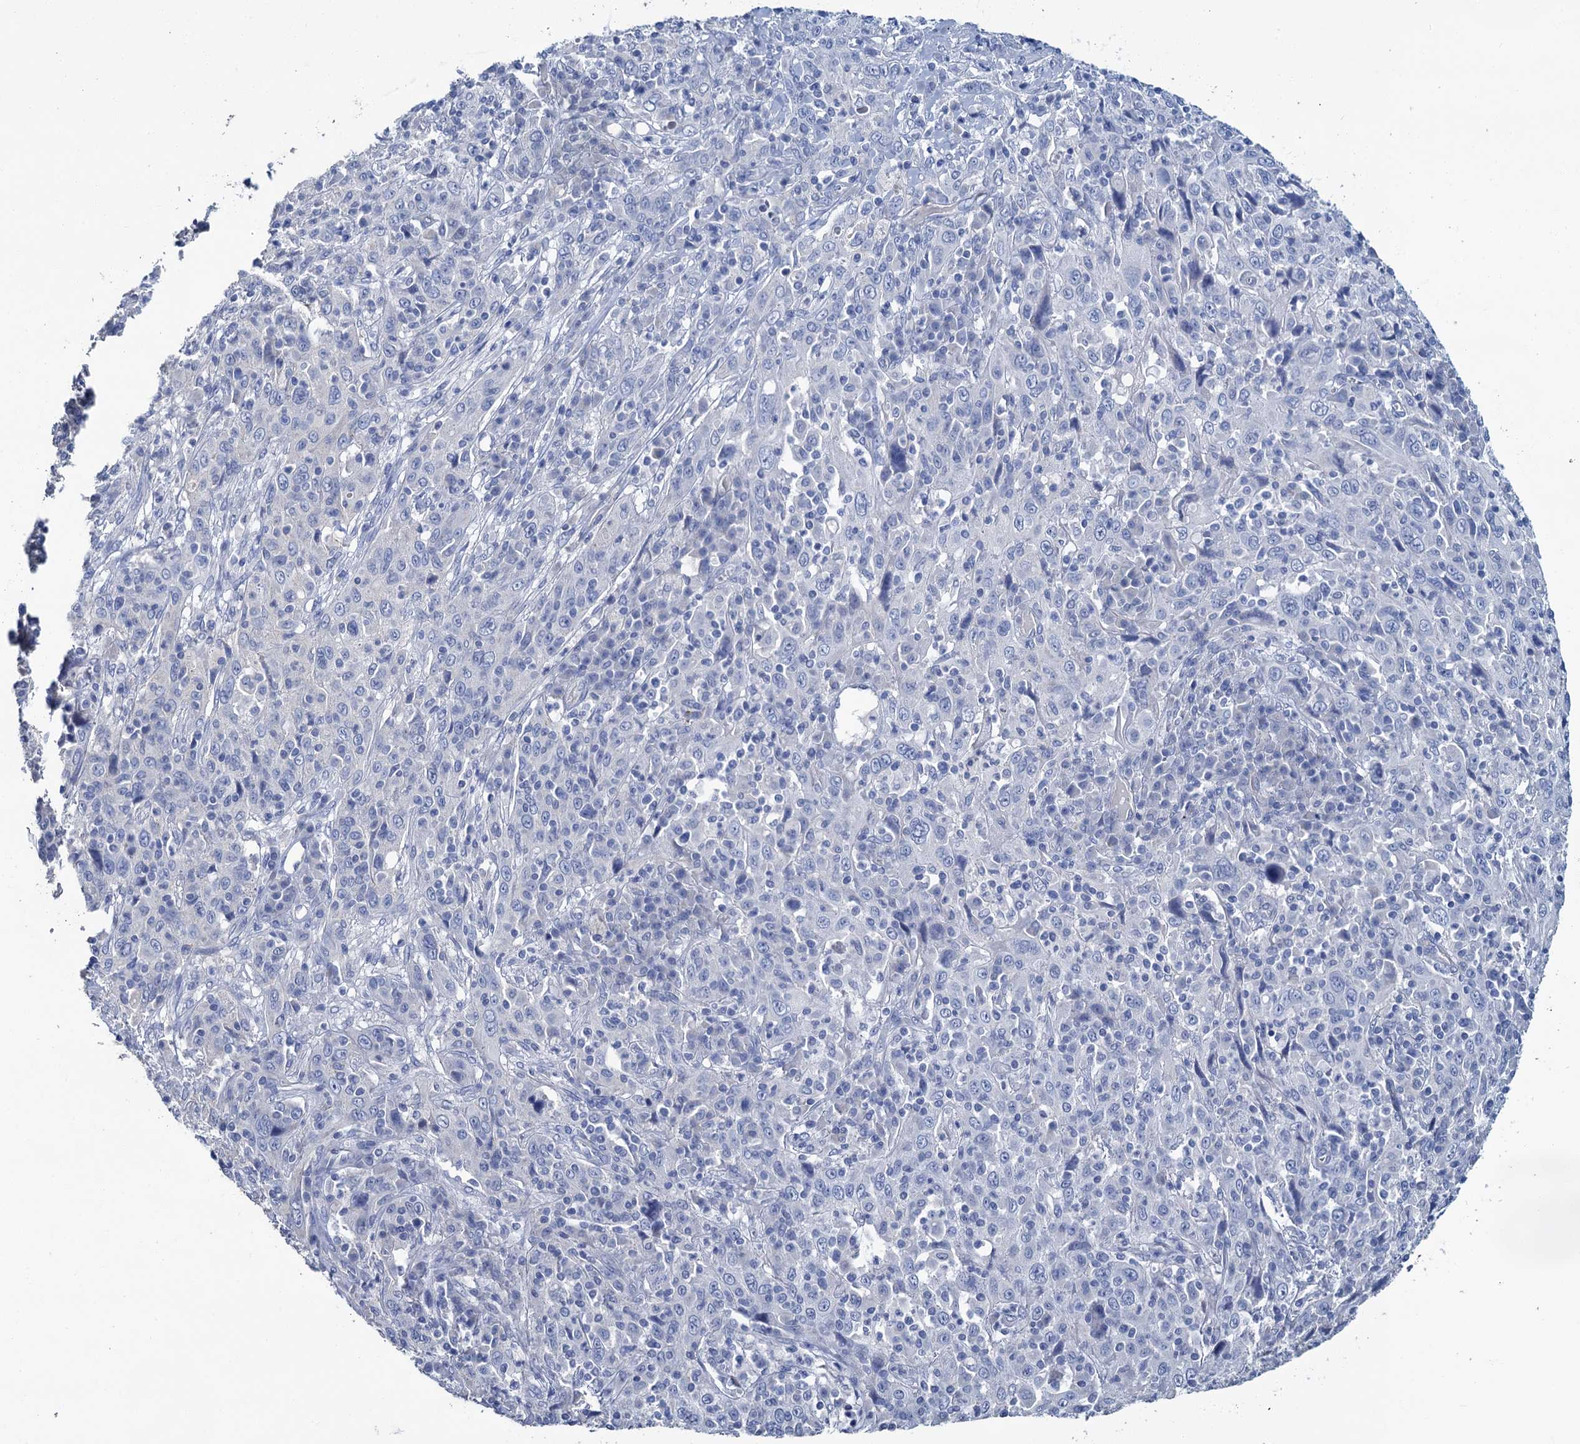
{"staining": {"intensity": "negative", "quantity": "none", "location": "none"}, "tissue": "cervical cancer", "cell_type": "Tumor cells", "image_type": "cancer", "snomed": [{"axis": "morphology", "description": "Squamous cell carcinoma, NOS"}, {"axis": "topography", "description": "Cervix"}], "caption": "DAB immunohistochemical staining of cervical cancer shows no significant expression in tumor cells.", "gene": "SNCB", "patient": {"sex": "female", "age": 46}}